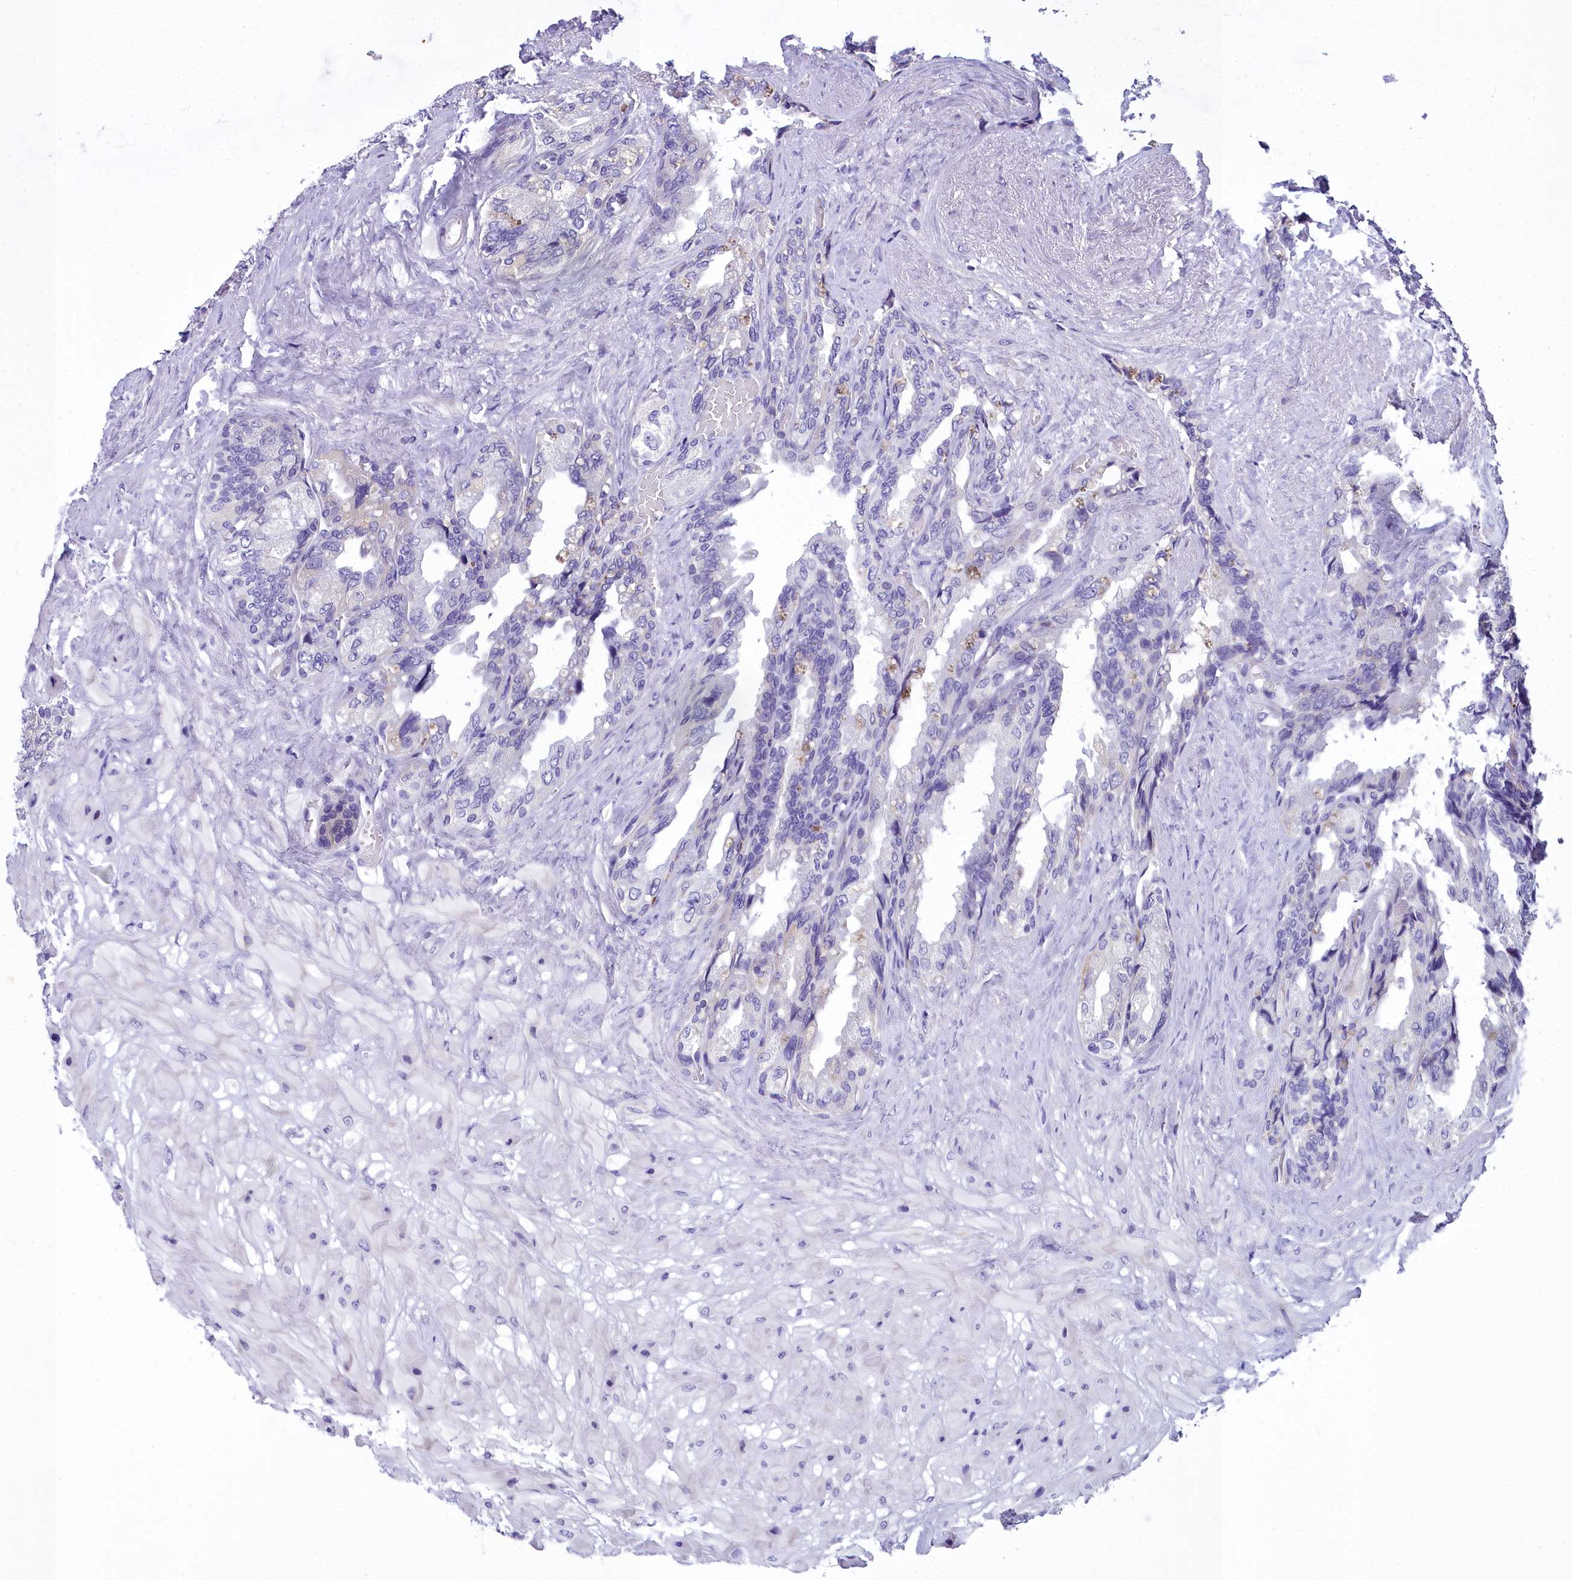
{"staining": {"intensity": "negative", "quantity": "none", "location": "none"}, "tissue": "seminal vesicle", "cell_type": "Glandular cells", "image_type": "normal", "snomed": [{"axis": "morphology", "description": "Normal tissue, NOS"}, {"axis": "topography", "description": "Seminal veicle"}, {"axis": "topography", "description": "Peripheral nerve tissue"}], "caption": "Glandular cells are negative for protein expression in normal human seminal vesicle. (Stains: DAB immunohistochemistry with hematoxylin counter stain, Microscopy: brightfield microscopy at high magnification).", "gene": "TIMM22", "patient": {"sex": "male", "age": 60}}